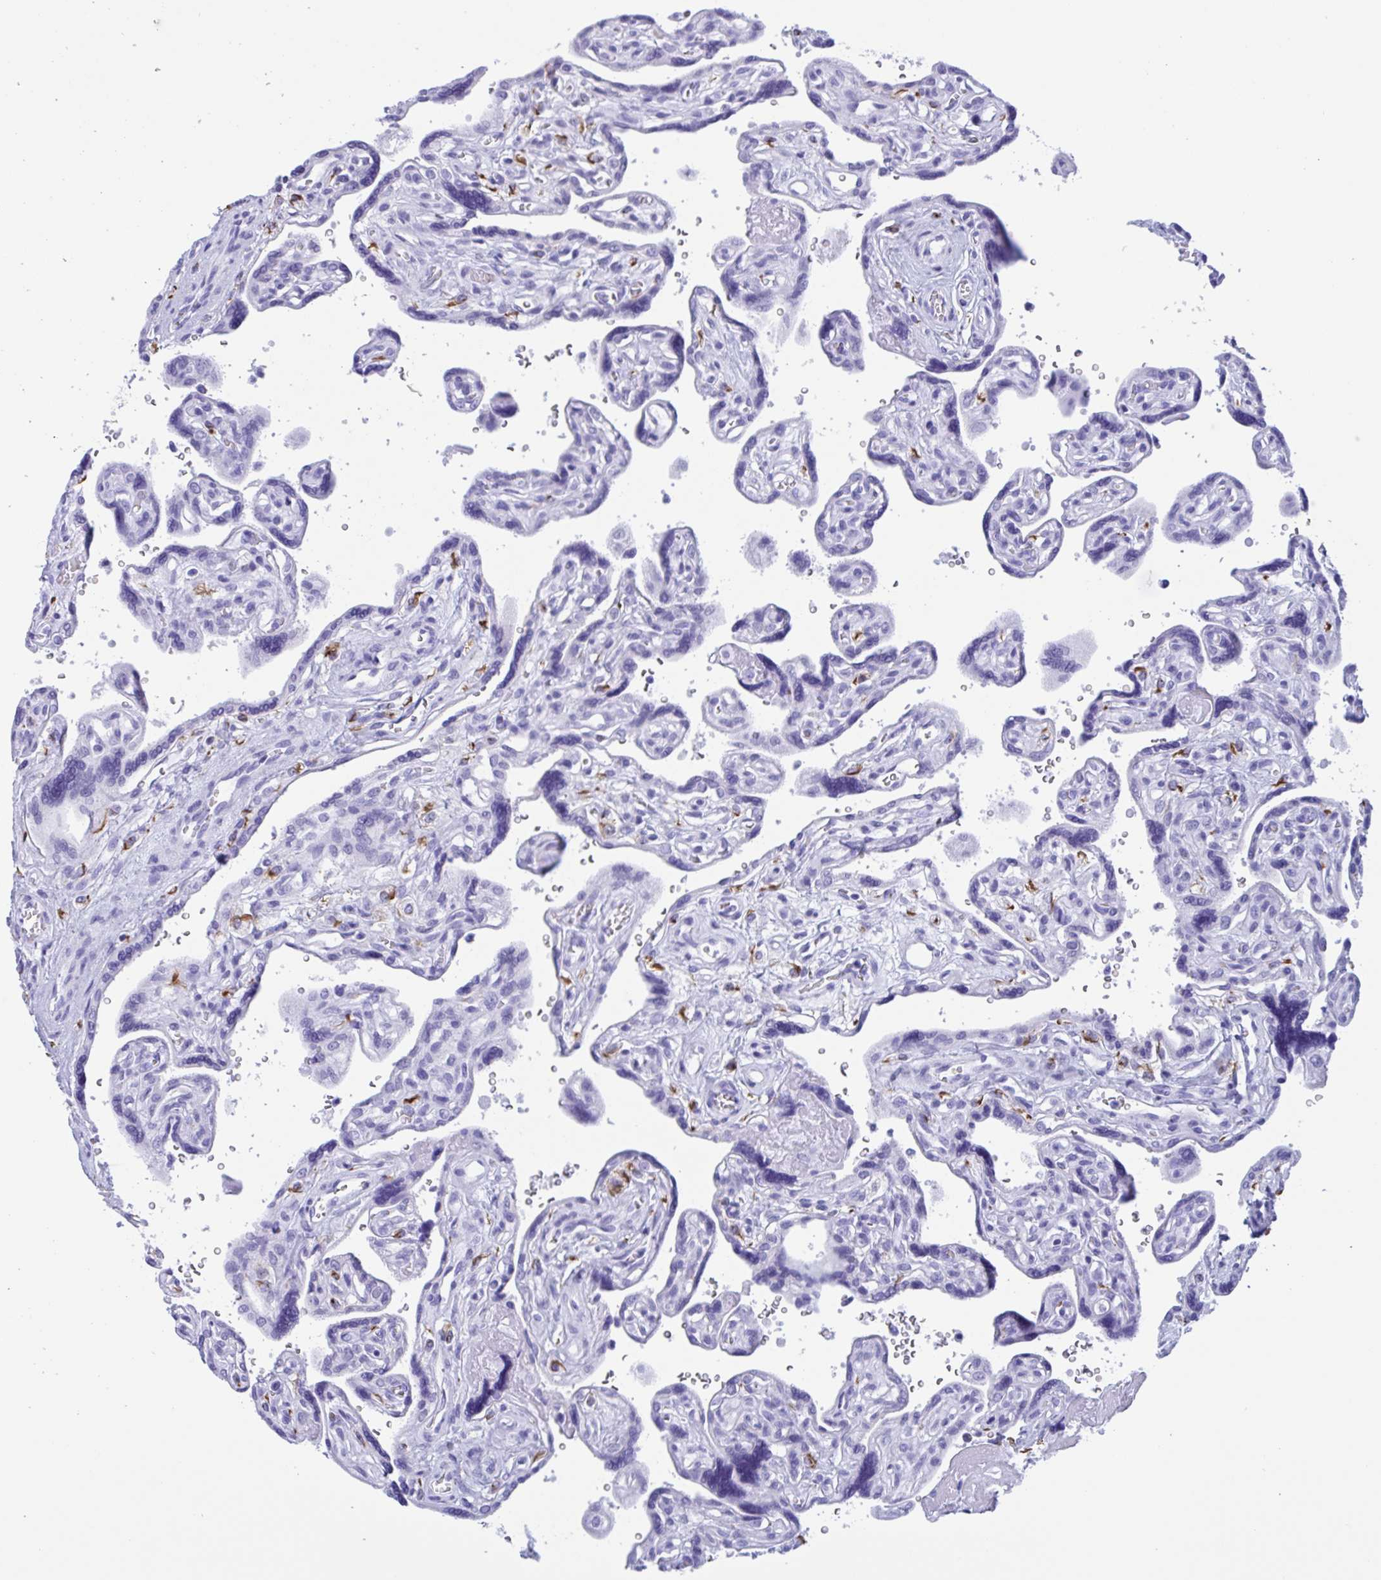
{"staining": {"intensity": "negative", "quantity": "none", "location": "none"}, "tissue": "placenta", "cell_type": "Decidual cells", "image_type": "normal", "snomed": [{"axis": "morphology", "description": "Normal tissue, NOS"}, {"axis": "topography", "description": "Placenta"}], "caption": "High magnification brightfield microscopy of benign placenta stained with DAB (3,3'-diaminobenzidine) (brown) and counterstained with hematoxylin (blue): decidual cells show no significant staining. Brightfield microscopy of immunohistochemistry stained with DAB (3,3'-diaminobenzidine) (brown) and hematoxylin (blue), captured at high magnification.", "gene": "ZNF850", "patient": {"sex": "female", "age": 39}}